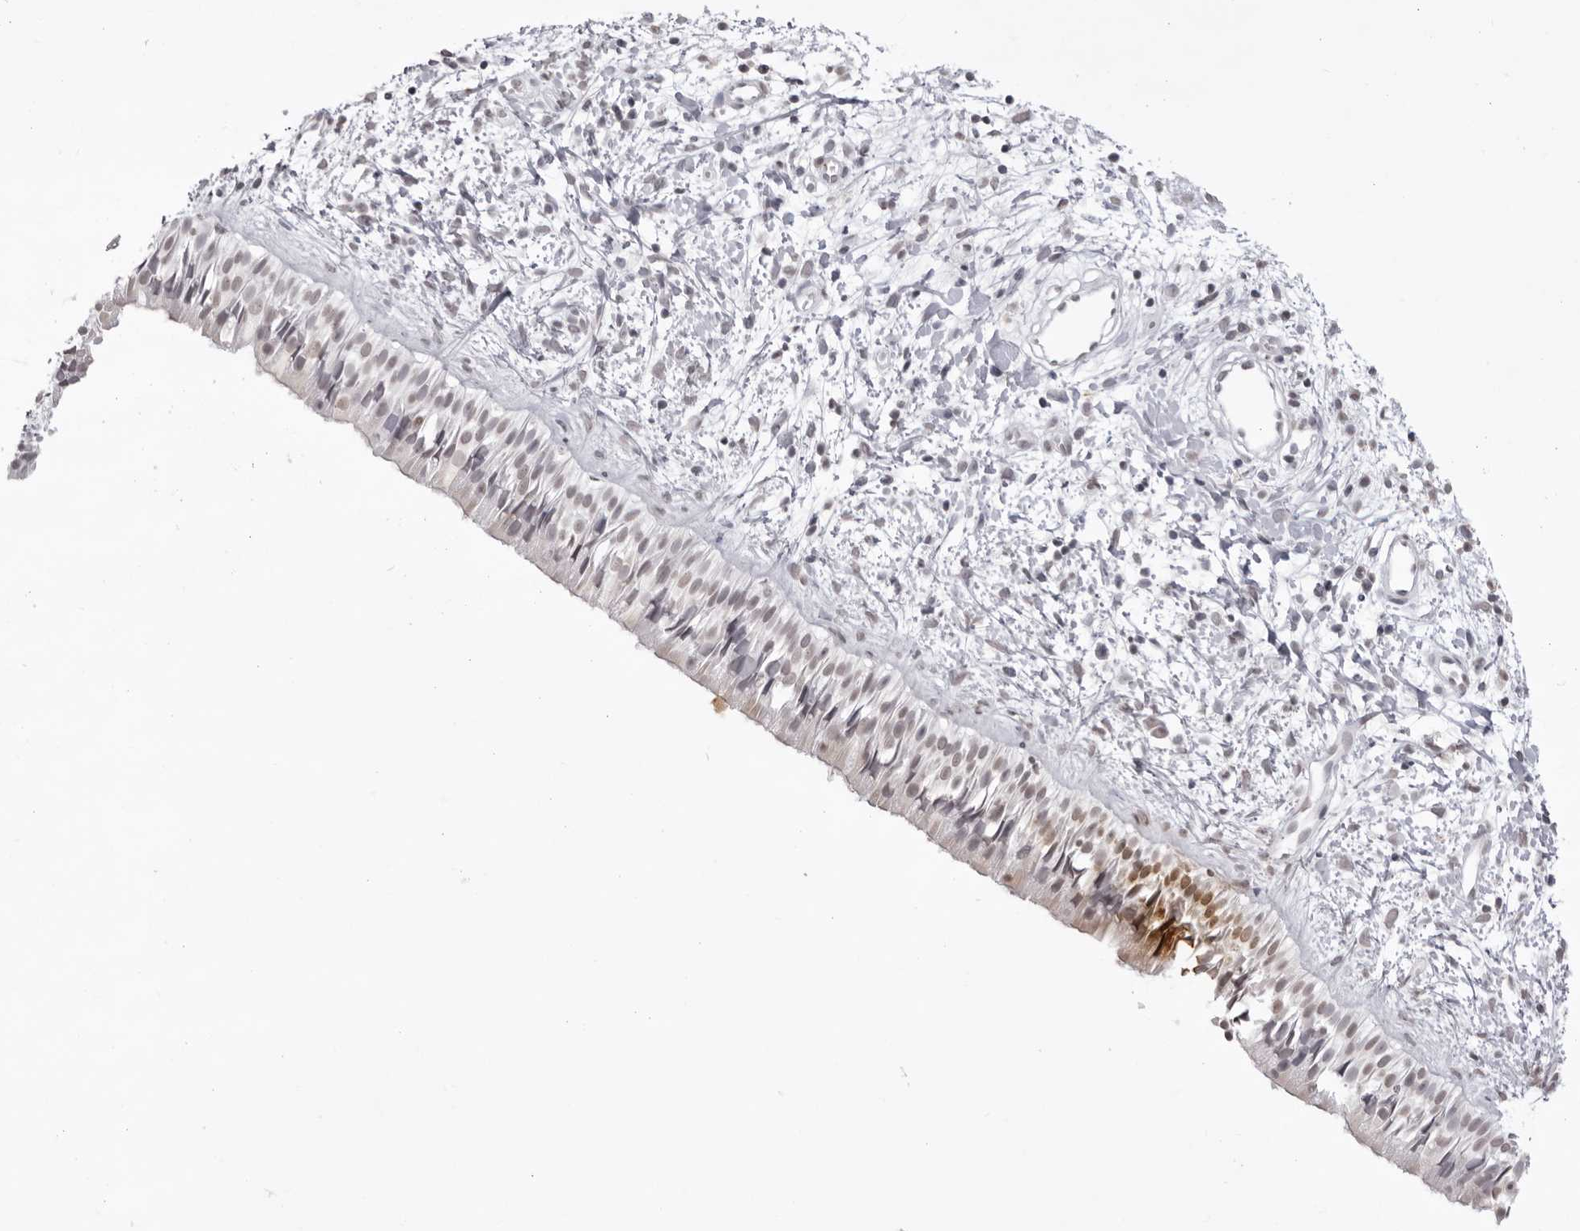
{"staining": {"intensity": "moderate", "quantity": "<25%", "location": "nuclear"}, "tissue": "nasopharynx", "cell_type": "Respiratory epithelial cells", "image_type": "normal", "snomed": [{"axis": "morphology", "description": "Normal tissue, NOS"}, {"axis": "topography", "description": "Nasopharynx"}], "caption": "Brown immunohistochemical staining in benign nasopharynx exhibits moderate nuclear expression in approximately <25% of respiratory epithelial cells. The protein is stained brown, and the nuclei are stained in blue (DAB (3,3'-diaminobenzidine) IHC with brightfield microscopy, high magnification).", "gene": "NTM", "patient": {"sex": "male", "age": 22}}